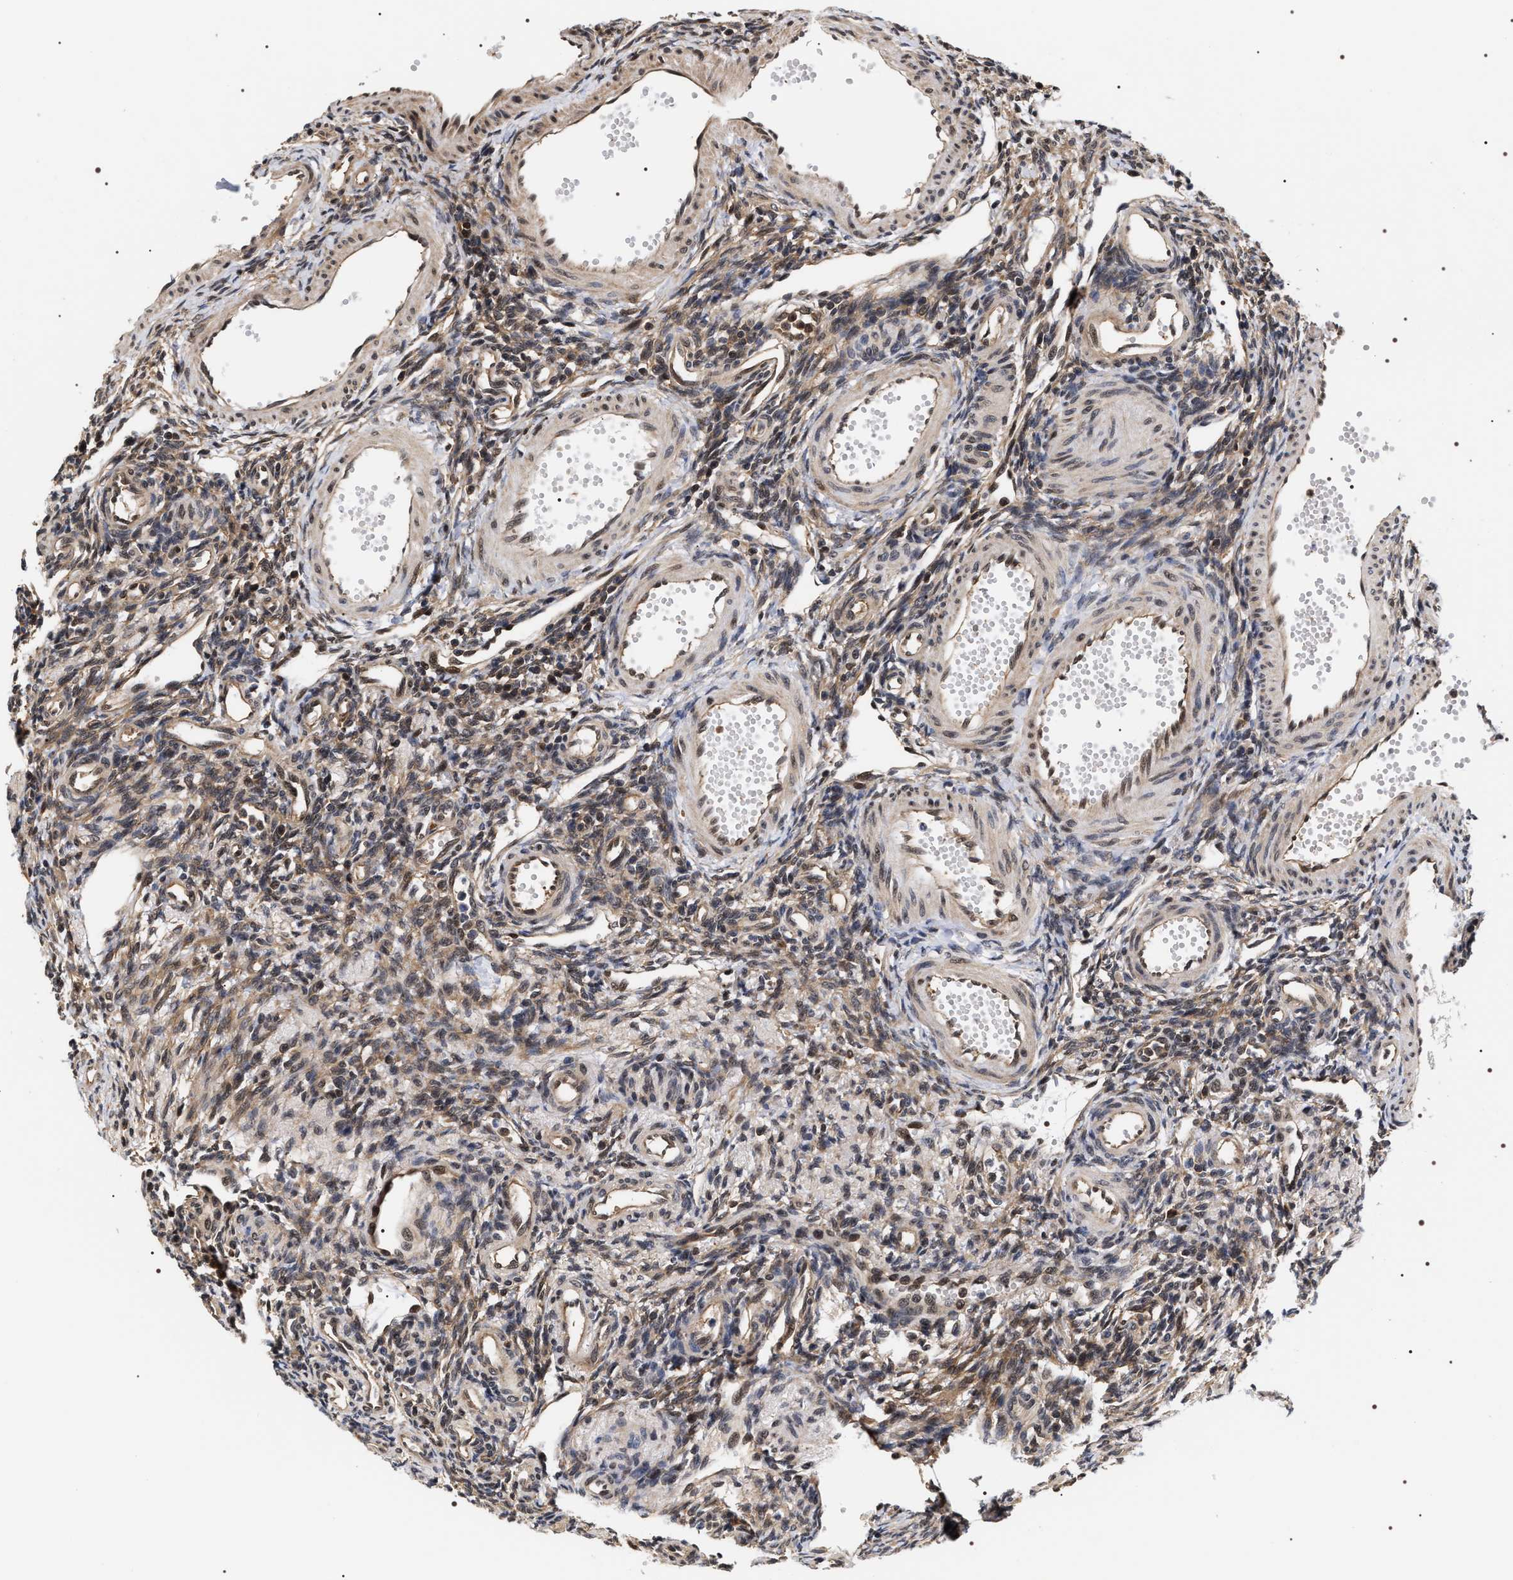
{"staining": {"intensity": "weak", "quantity": ">75%", "location": "cytoplasmic/membranous"}, "tissue": "ovary", "cell_type": "Ovarian stroma cells", "image_type": "normal", "snomed": [{"axis": "morphology", "description": "Normal tissue, NOS"}, {"axis": "topography", "description": "Ovary"}], "caption": "IHC of unremarkable human ovary shows low levels of weak cytoplasmic/membranous expression in approximately >75% of ovarian stroma cells. Immunohistochemistry (ihc) stains the protein of interest in brown and the nuclei are stained blue.", "gene": "BAG6", "patient": {"sex": "female", "age": 33}}